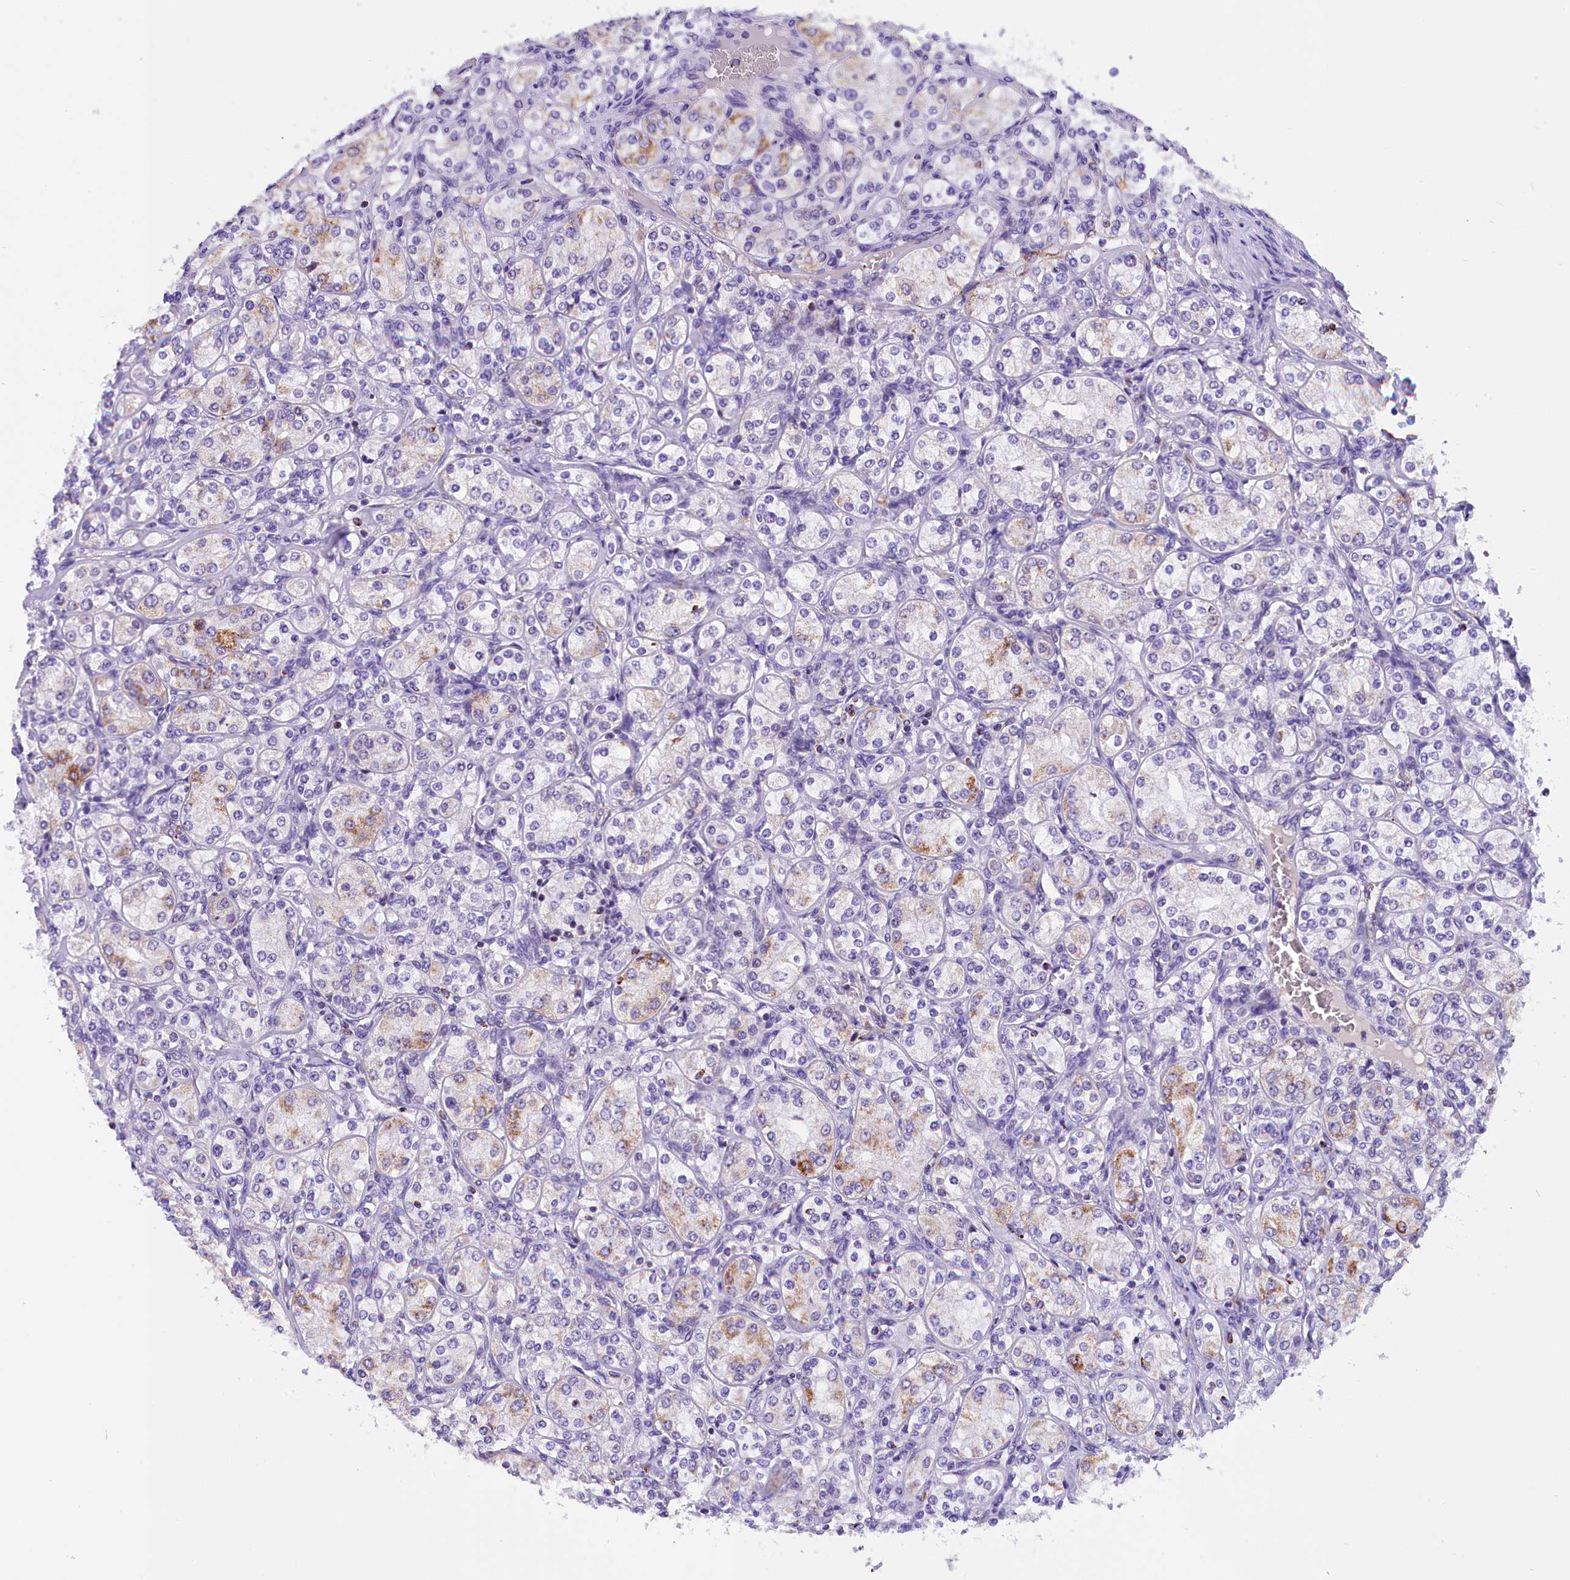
{"staining": {"intensity": "strong", "quantity": "<25%", "location": "cytoplasmic/membranous"}, "tissue": "renal cancer", "cell_type": "Tumor cells", "image_type": "cancer", "snomed": [{"axis": "morphology", "description": "Adenocarcinoma, NOS"}, {"axis": "topography", "description": "Kidney"}], "caption": "High-power microscopy captured an IHC micrograph of renal adenocarcinoma, revealing strong cytoplasmic/membranous positivity in about <25% of tumor cells.", "gene": "ABAT", "patient": {"sex": "male", "age": 77}}